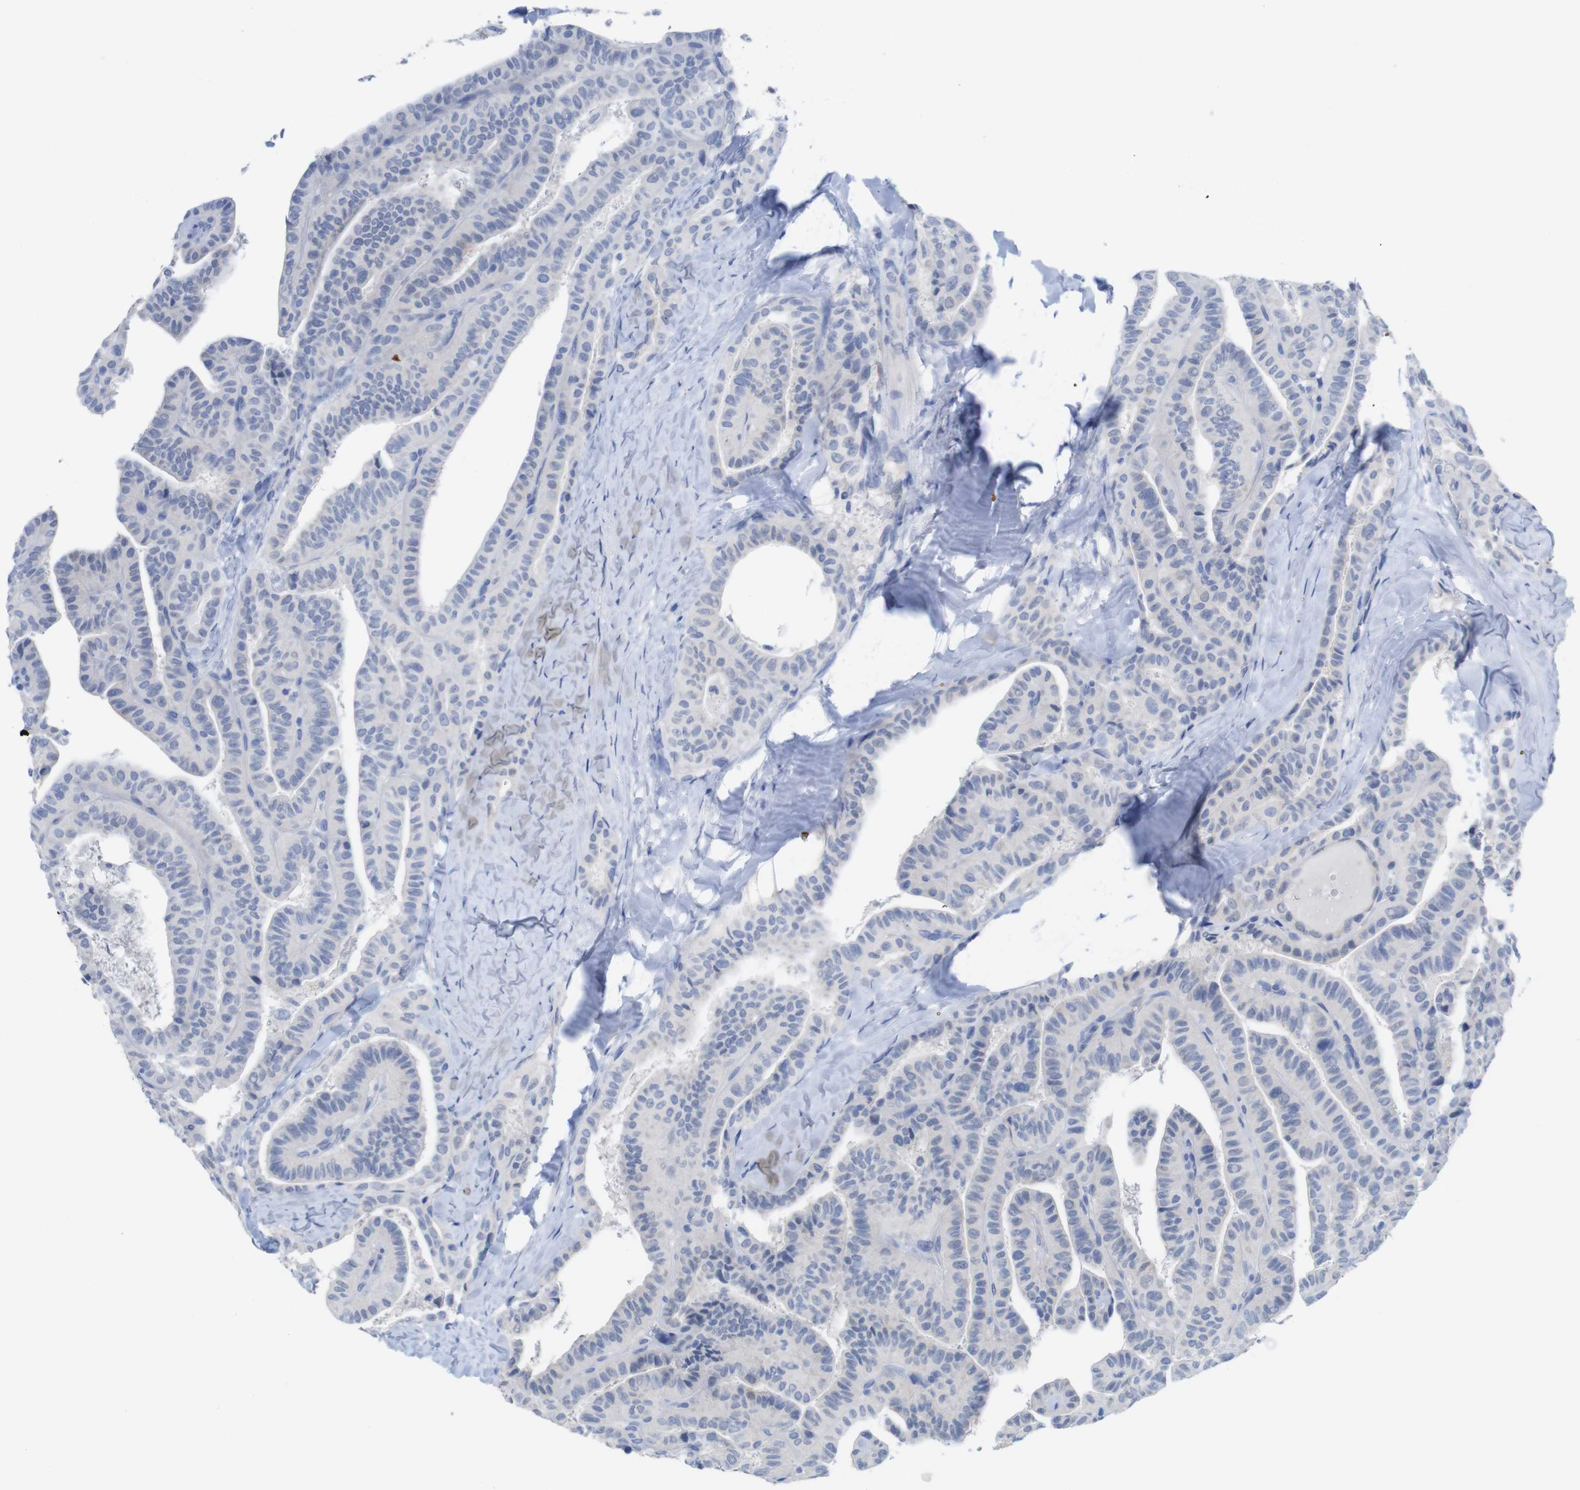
{"staining": {"intensity": "negative", "quantity": "none", "location": "none"}, "tissue": "thyroid cancer", "cell_type": "Tumor cells", "image_type": "cancer", "snomed": [{"axis": "morphology", "description": "Papillary adenocarcinoma, NOS"}, {"axis": "topography", "description": "Thyroid gland"}], "caption": "This micrograph is of papillary adenocarcinoma (thyroid) stained with IHC to label a protein in brown with the nuclei are counter-stained blue. There is no staining in tumor cells.", "gene": "PNMA1", "patient": {"sex": "male", "age": 77}}